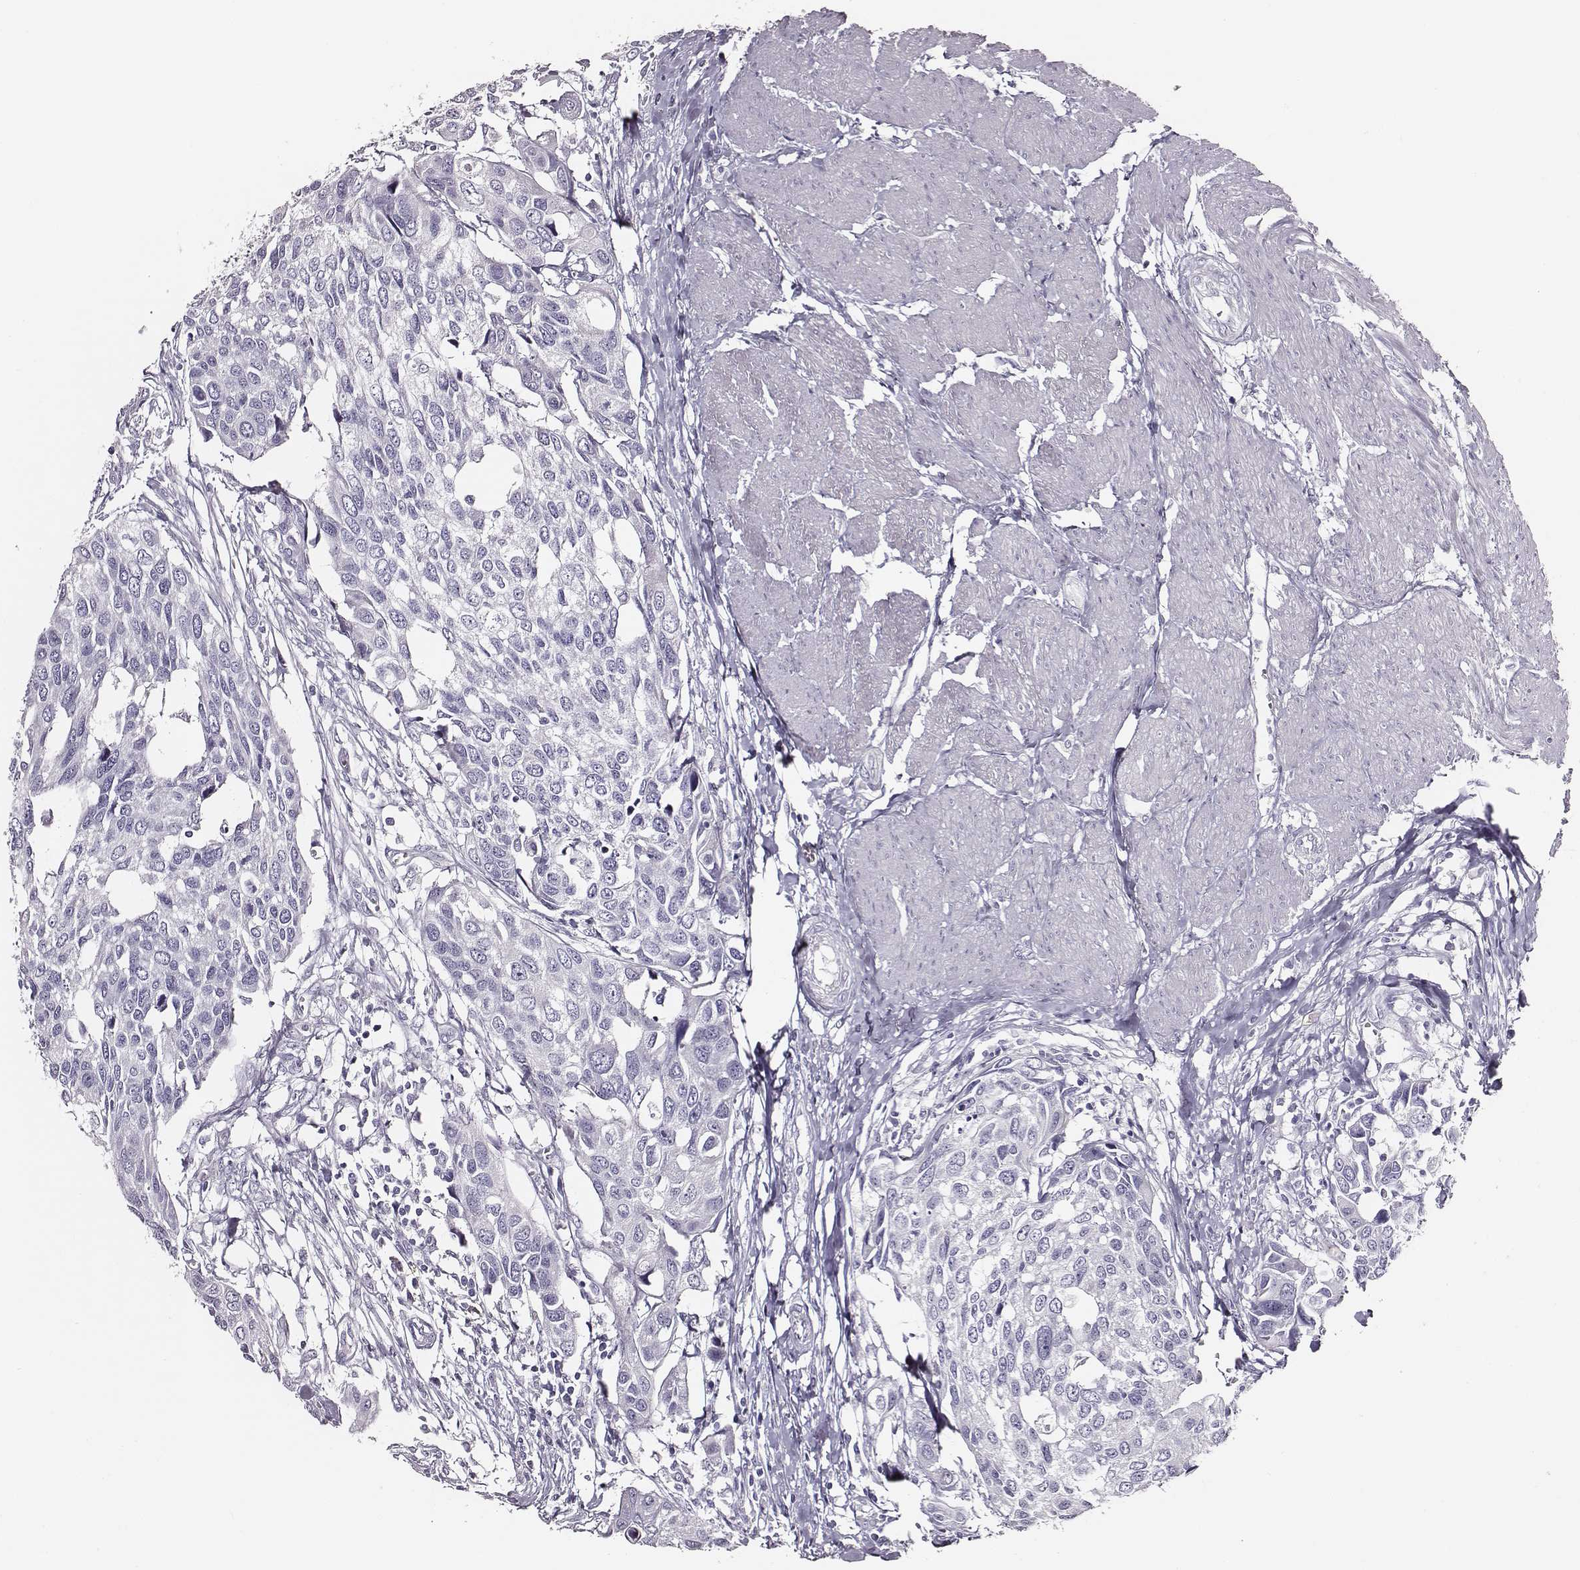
{"staining": {"intensity": "negative", "quantity": "none", "location": "none"}, "tissue": "urothelial cancer", "cell_type": "Tumor cells", "image_type": "cancer", "snomed": [{"axis": "morphology", "description": "Urothelial carcinoma, High grade"}, {"axis": "topography", "description": "Urinary bladder"}], "caption": "IHC image of human urothelial cancer stained for a protein (brown), which shows no staining in tumor cells.", "gene": "DPEP1", "patient": {"sex": "male", "age": 60}}